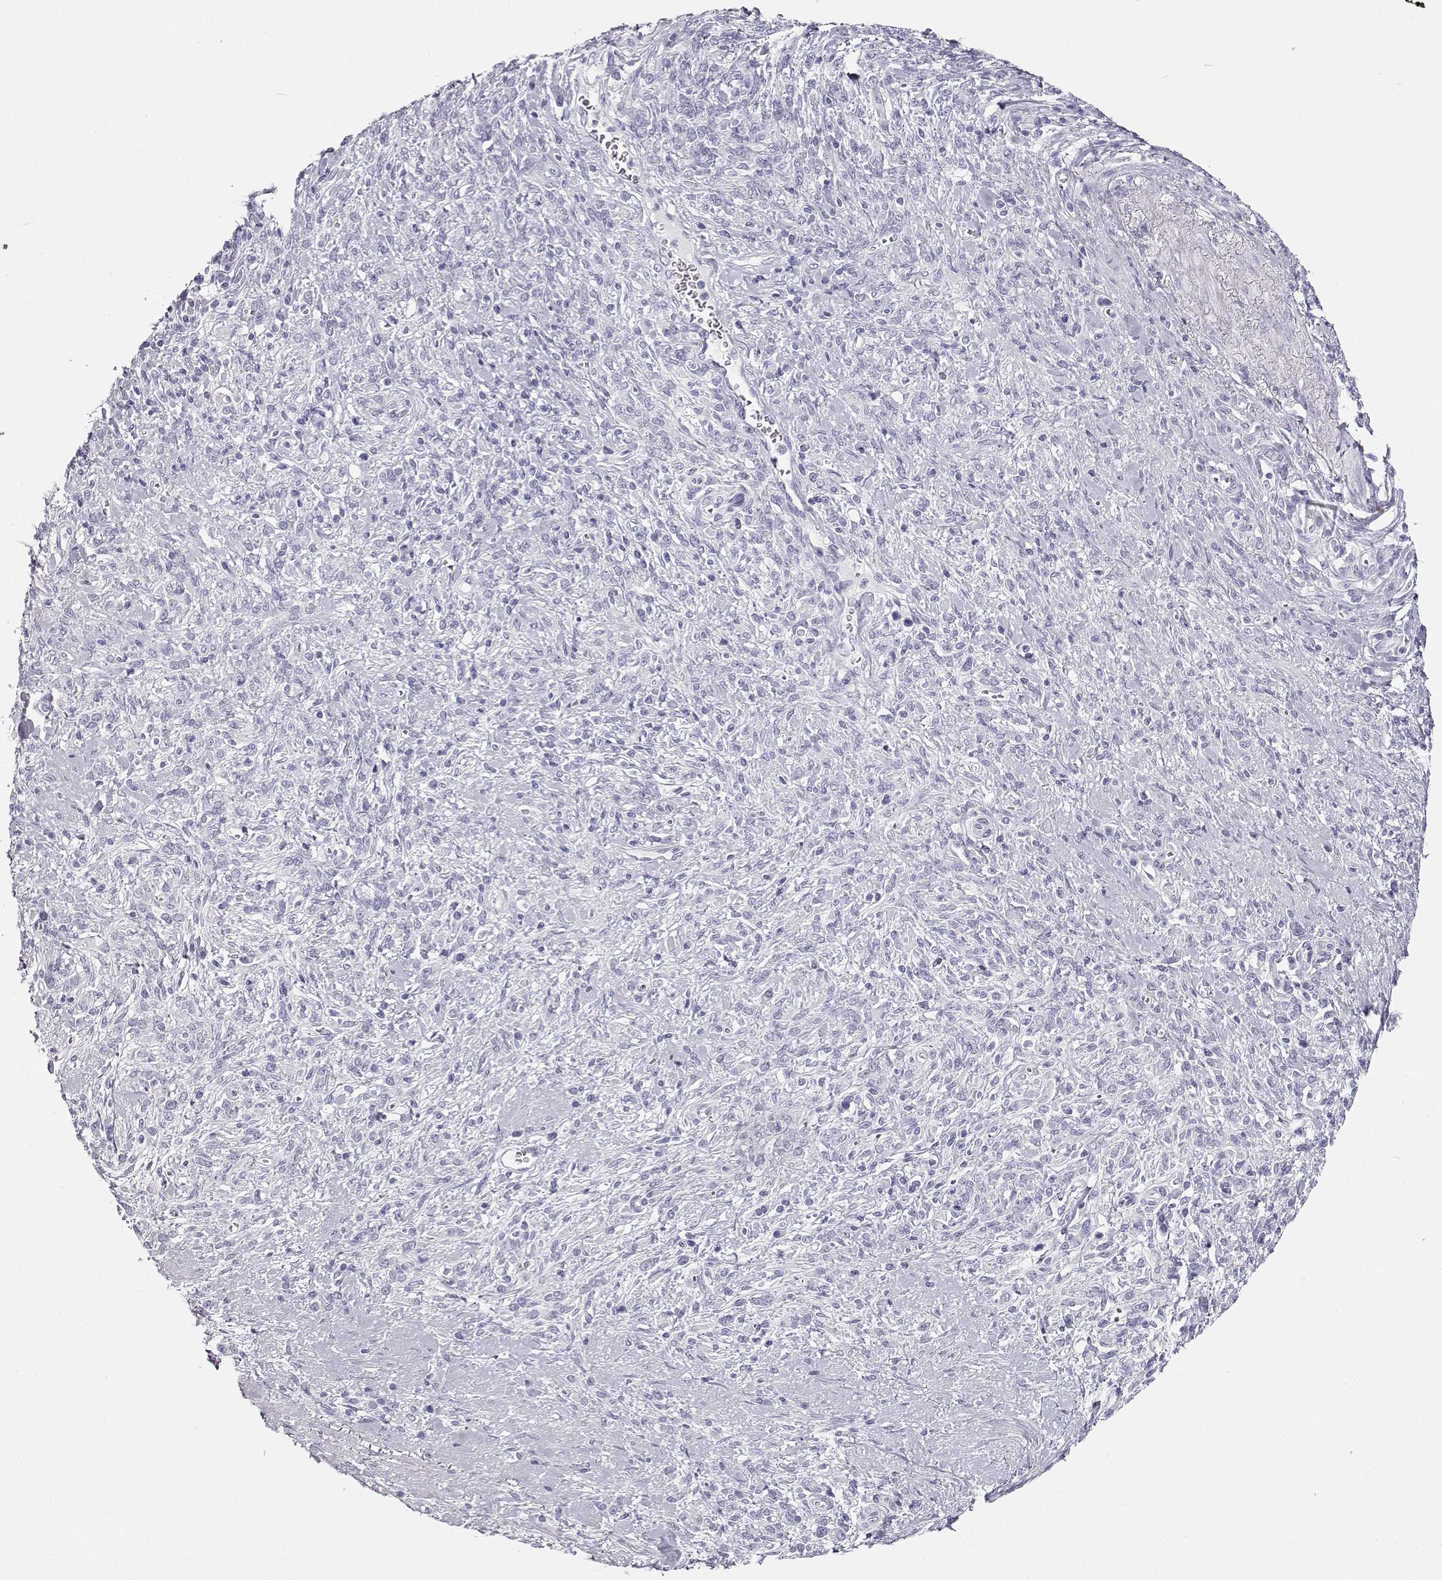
{"staining": {"intensity": "negative", "quantity": "none", "location": "none"}, "tissue": "stomach cancer", "cell_type": "Tumor cells", "image_type": "cancer", "snomed": [{"axis": "morphology", "description": "Adenocarcinoma, NOS"}, {"axis": "topography", "description": "Stomach"}], "caption": "IHC histopathology image of neoplastic tissue: stomach adenocarcinoma stained with DAB reveals no significant protein staining in tumor cells.", "gene": "TKTL1", "patient": {"sex": "female", "age": 57}}